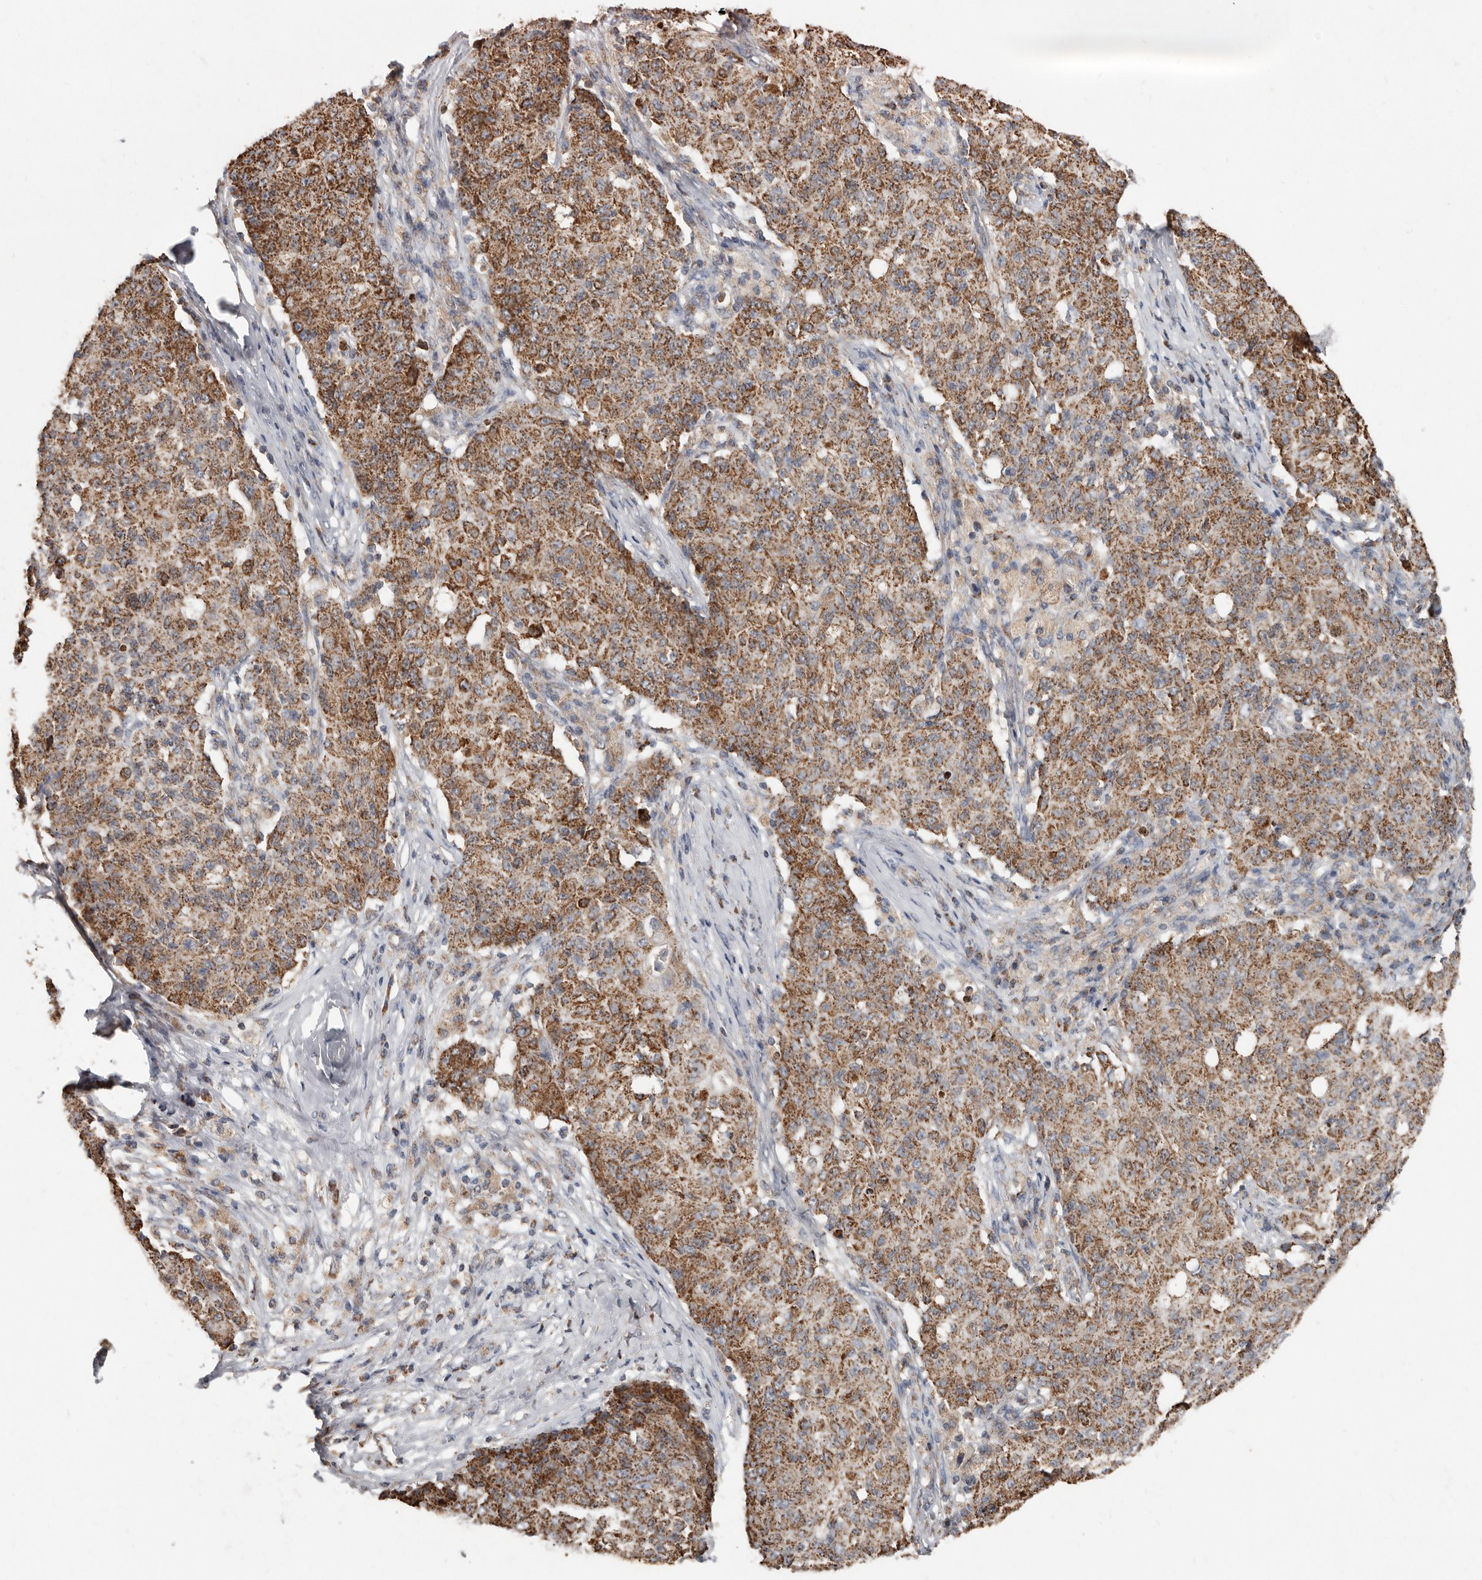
{"staining": {"intensity": "moderate", "quantity": ">75%", "location": "cytoplasmic/membranous"}, "tissue": "ovarian cancer", "cell_type": "Tumor cells", "image_type": "cancer", "snomed": [{"axis": "morphology", "description": "Carcinoma, endometroid"}, {"axis": "topography", "description": "Ovary"}], "caption": "Immunohistochemical staining of ovarian cancer (endometroid carcinoma) exhibits moderate cytoplasmic/membranous protein positivity in about >75% of tumor cells.", "gene": "KIF26B", "patient": {"sex": "female", "age": 42}}